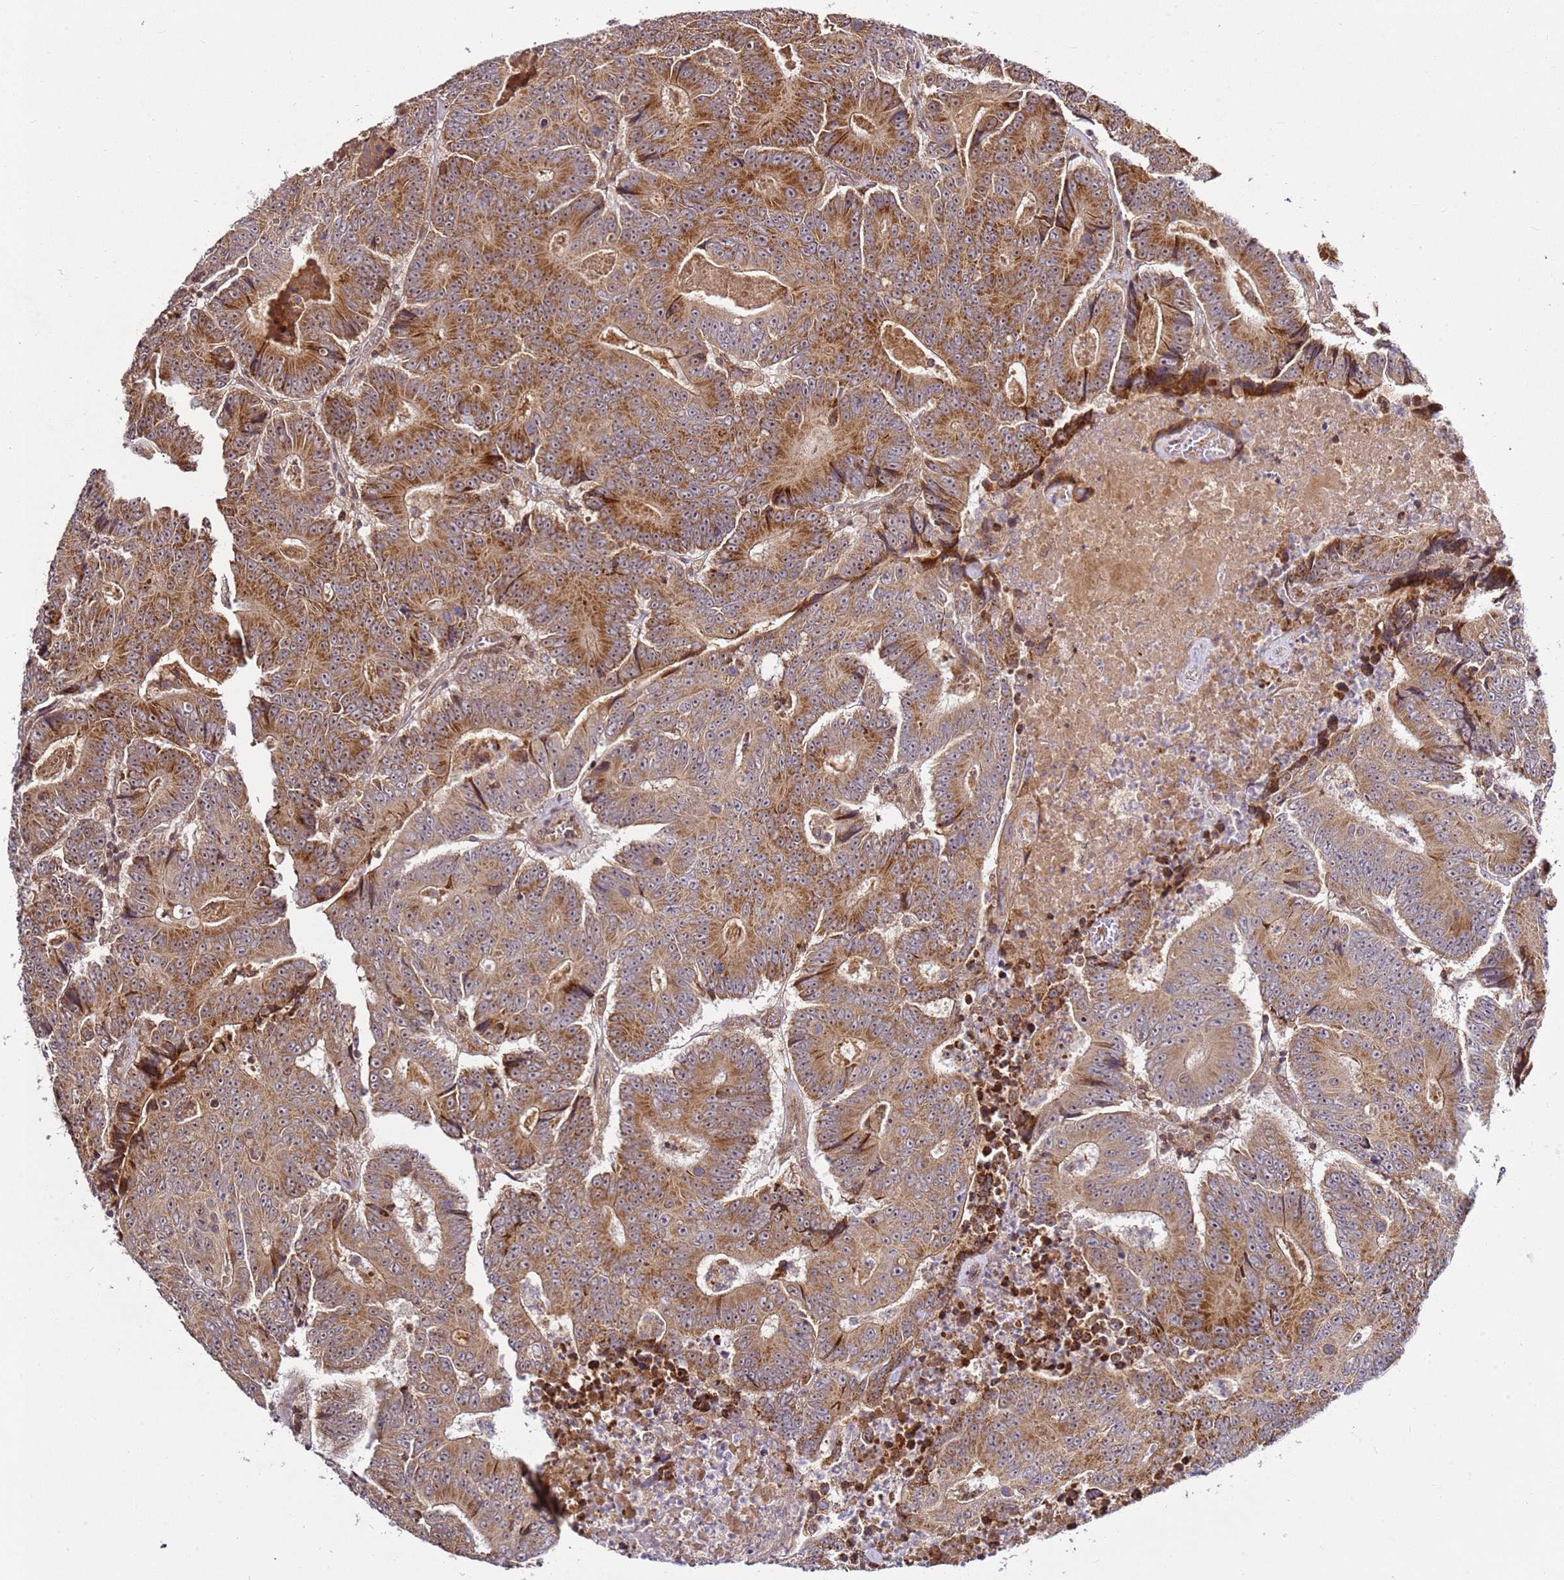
{"staining": {"intensity": "moderate", "quantity": ">75%", "location": "cytoplasmic/membranous,nuclear"}, "tissue": "colorectal cancer", "cell_type": "Tumor cells", "image_type": "cancer", "snomed": [{"axis": "morphology", "description": "Adenocarcinoma, NOS"}, {"axis": "topography", "description": "Colon"}], "caption": "An immunohistochemistry histopathology image of tumor tissue is shown. Protein staining in brown highlights moderate cytoplasmic/membranous and nuclear positivity in colorectal cancer within tumor cells.", "gene": "RASA3", "patient": {"sex": "male", "age": 83}}